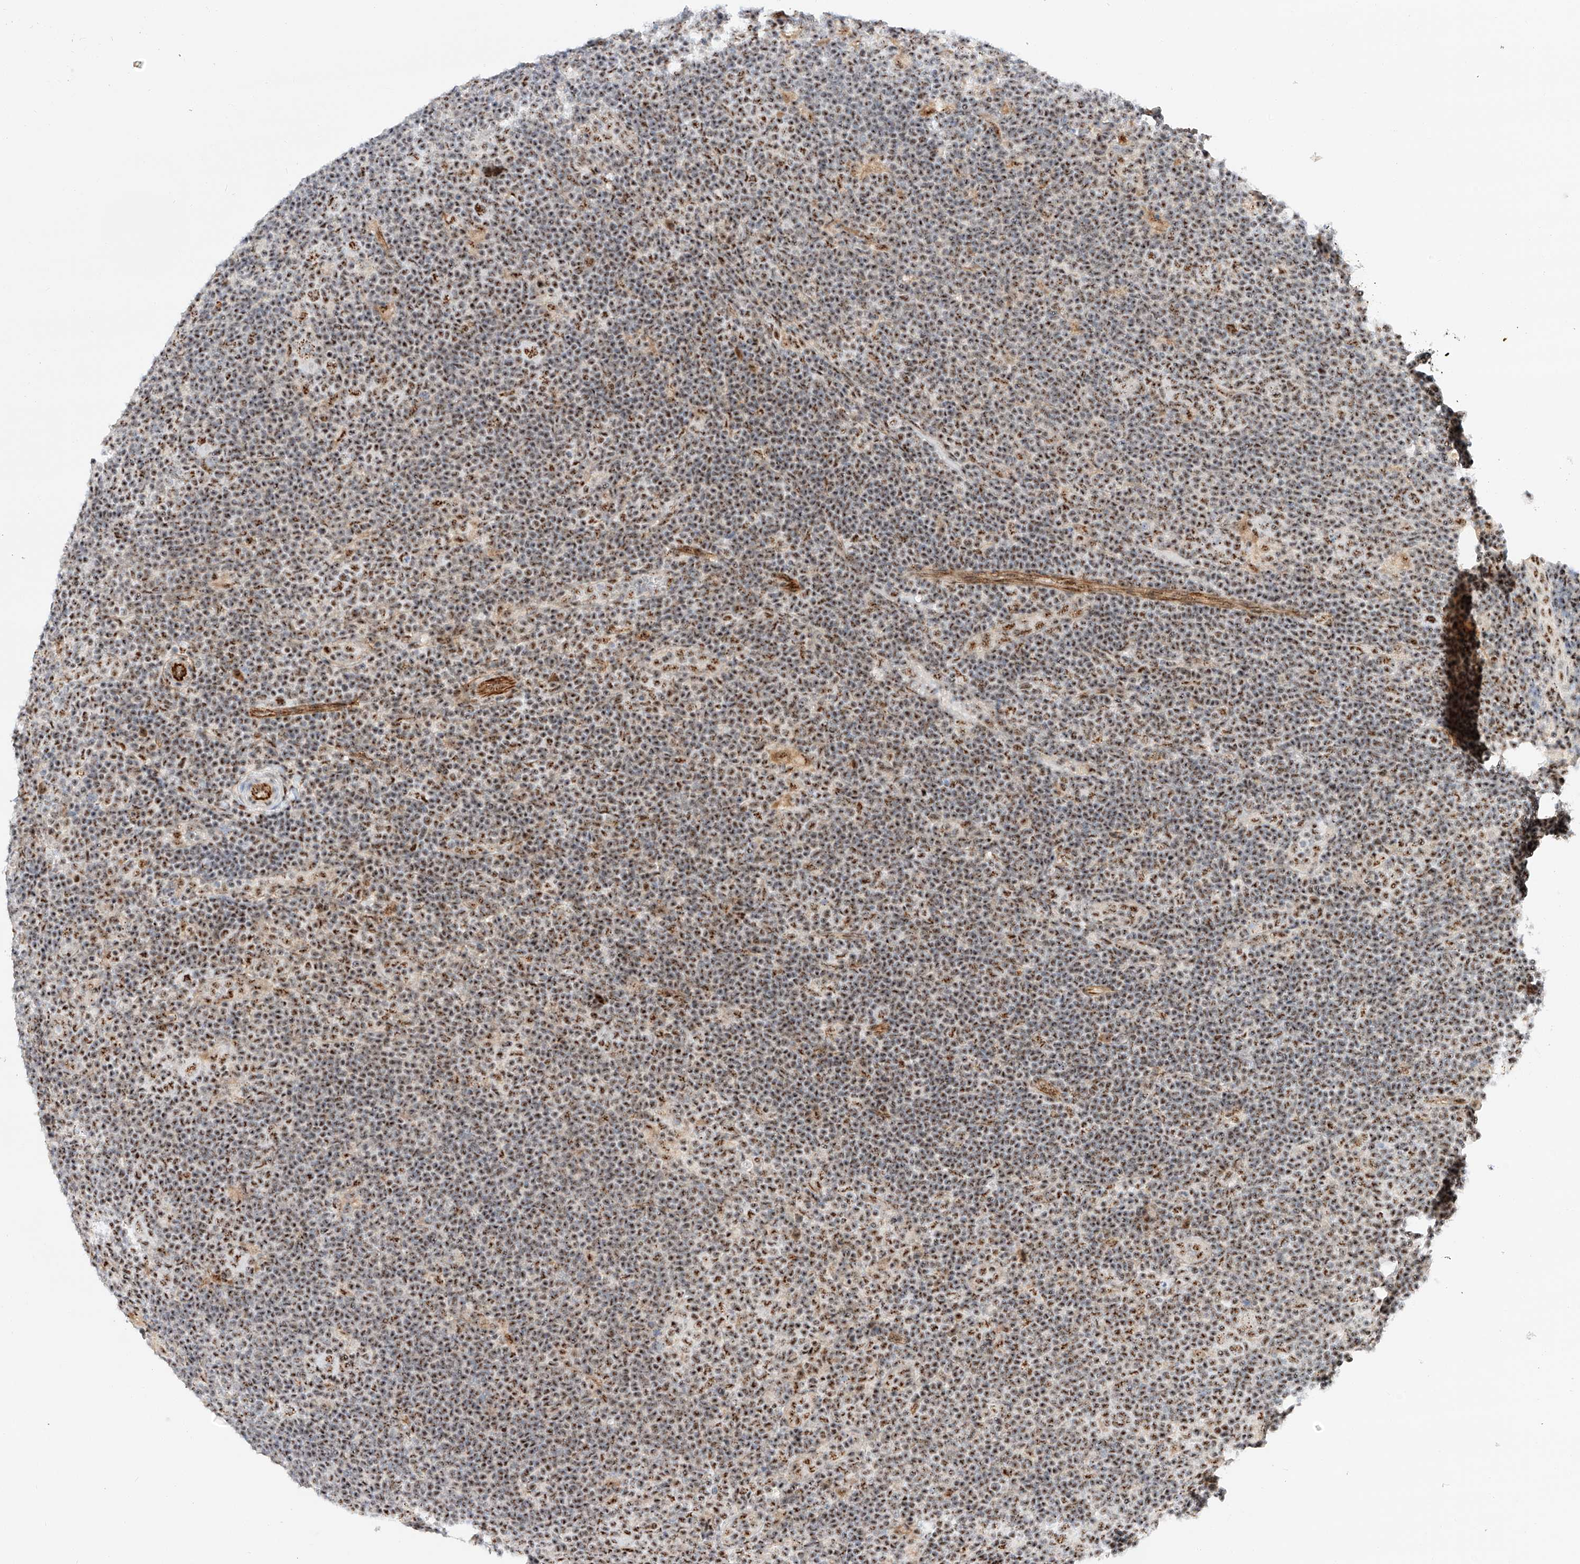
{"staining": {"intensity": "moderate", "quantity": ">75%", "location": "nuclear"}, "tissue": "lymphoma", "cell_type": "Tumor cells", "image_type": "cancer", "snomed": [{"axis": "morphology", "description": "Hodgkin's disease, NOS"}, {"axis": "topography", "description": "Lymph node"}], "caption": "Approximately >75% of tumor cells in Hodgkin's disease display moderate nuclear protein staining as visualized by brown immunohistochemical staining.", "gene": "ATXN7L2", "patient": {"sex": "female", "age": 57}}